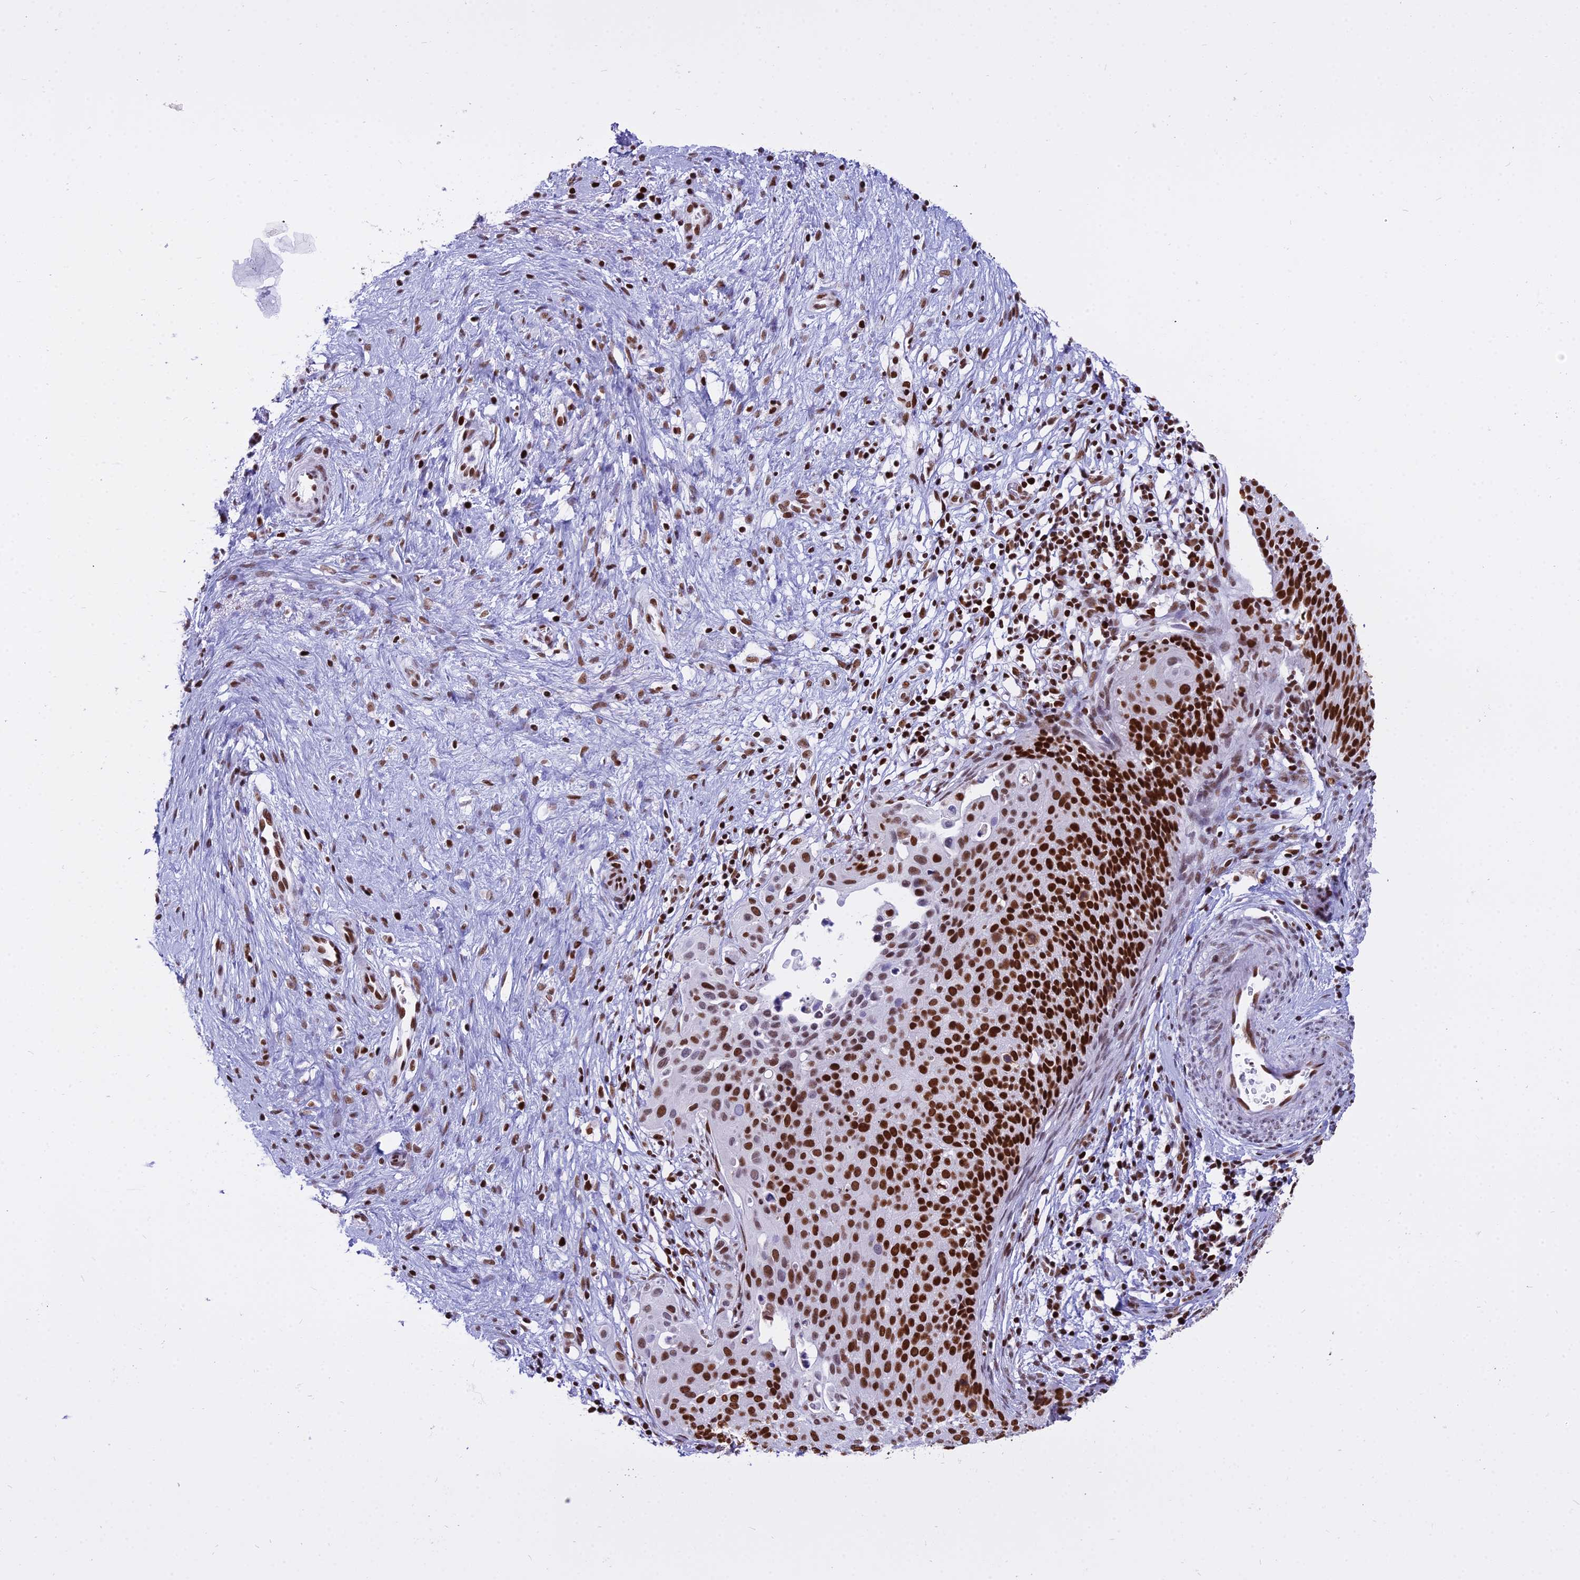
{"staining": {"intensity": "strong", "quantity": ">75%", "location": "nuclear"}, "tissue": "cervical cancer", "cell_type": "Tumor cells", "image_type": "cancer", "snomed": [{"axis": "morphology", "description": "Squamous cell carcinoma, NOS"}, {"axis": "topography", "description": "Cervix"}], "caption": "Cervical cancer (squamous cell carcinoma) stained with a protein marker demonstrates strong staining in tumor cells.", "gene": "PARP1", "patient": {"sex": "female", "age": 44}}